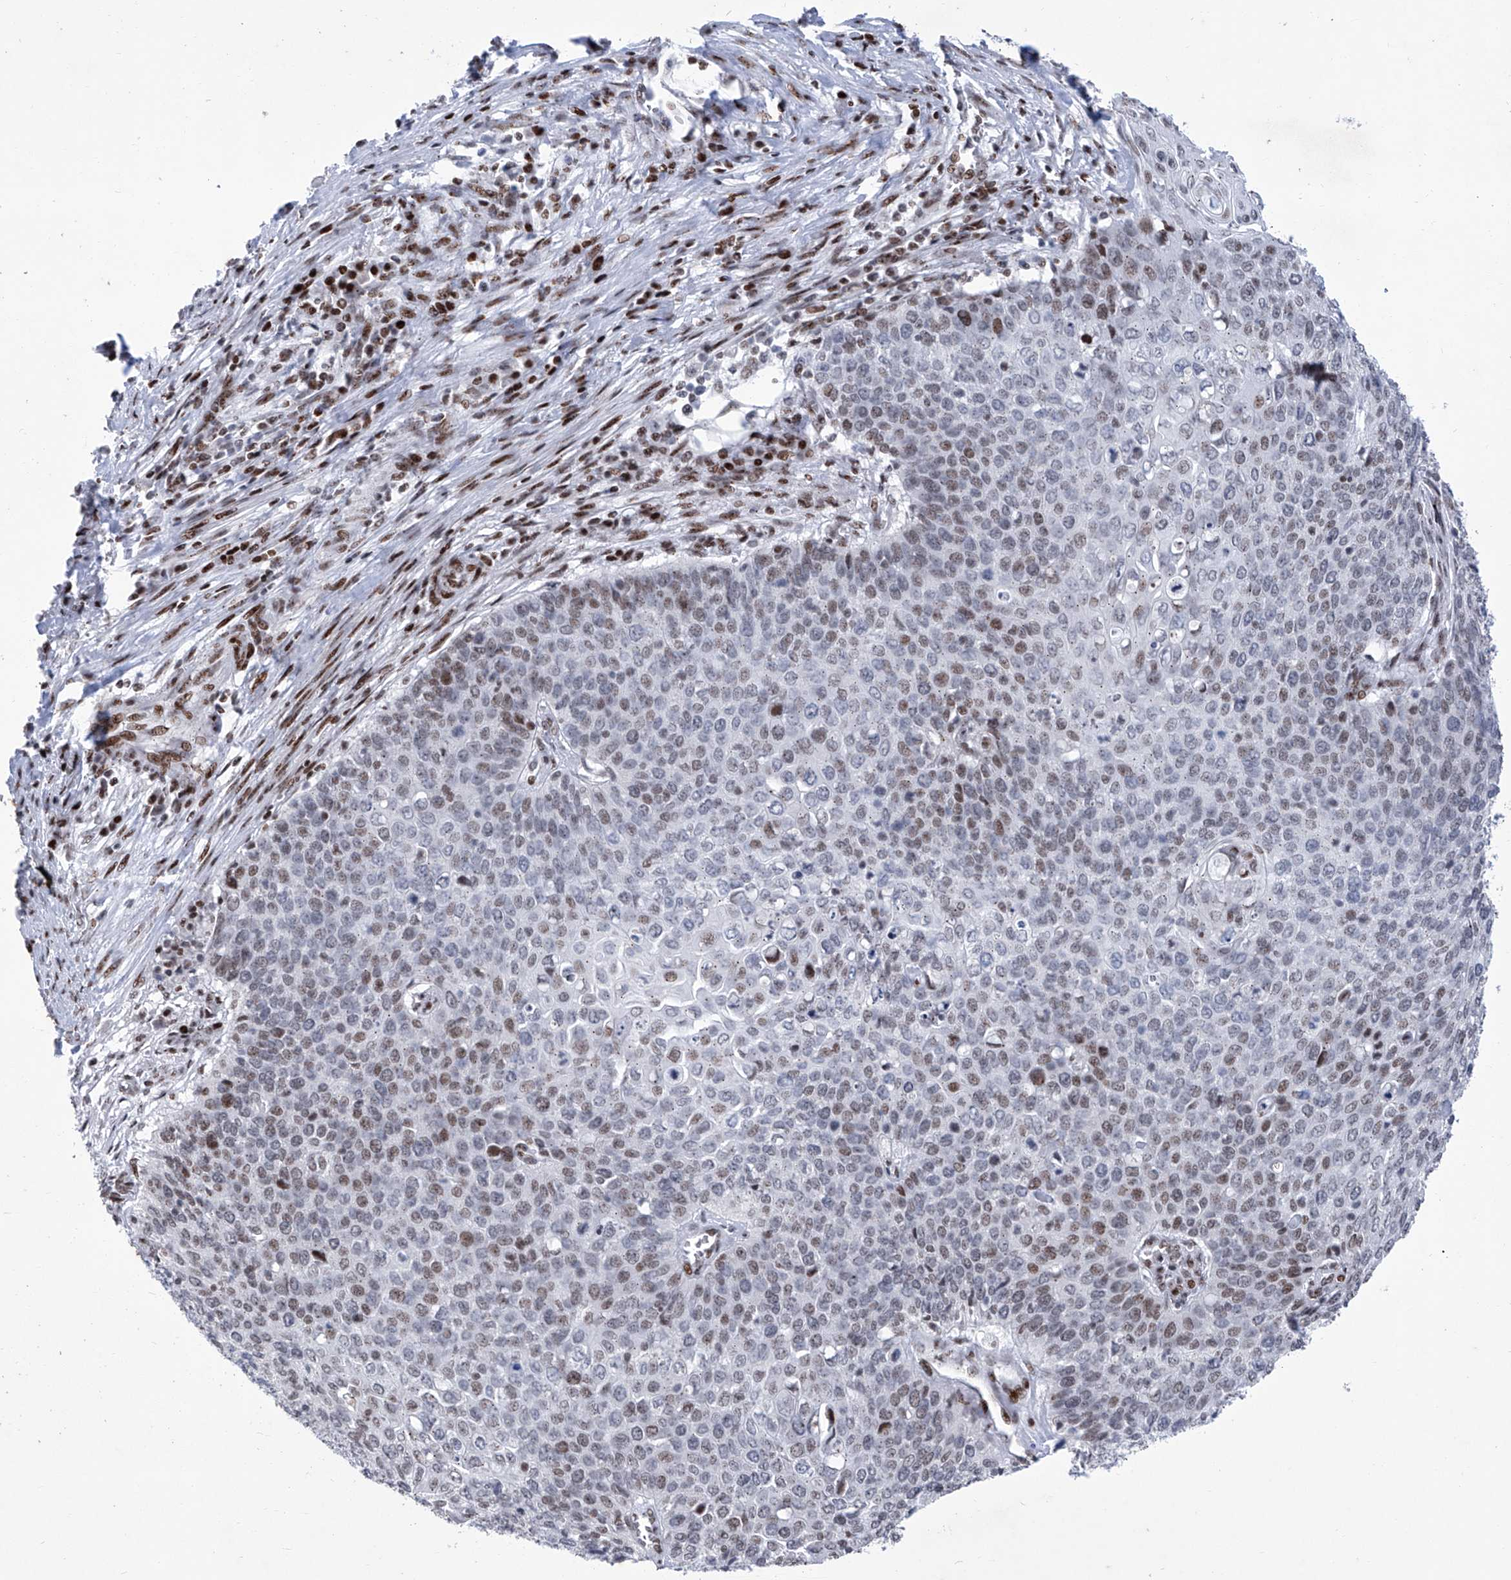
{"staining": {"intensity": "moderate", "quantity": "25%-75%", "location": "nuclear"}, "tissue": "cervical cancer", "cell_type": "Tumor cells", "image_type": "cancer", "snomed": [{"axis": "morphology", "description": "Squamous cell carcinoma, NOS"}, {"axis": "topography", "description": "Cervix"}], "caption": "There is medium levels of moderate nuclear positivity in tumor cells of squamous cell carcinoma (cervical), as demonstrated by immunohistochemical staining (brown color).", "gene": "HEY2", "patient": {"sex": "female", "age": 39}}